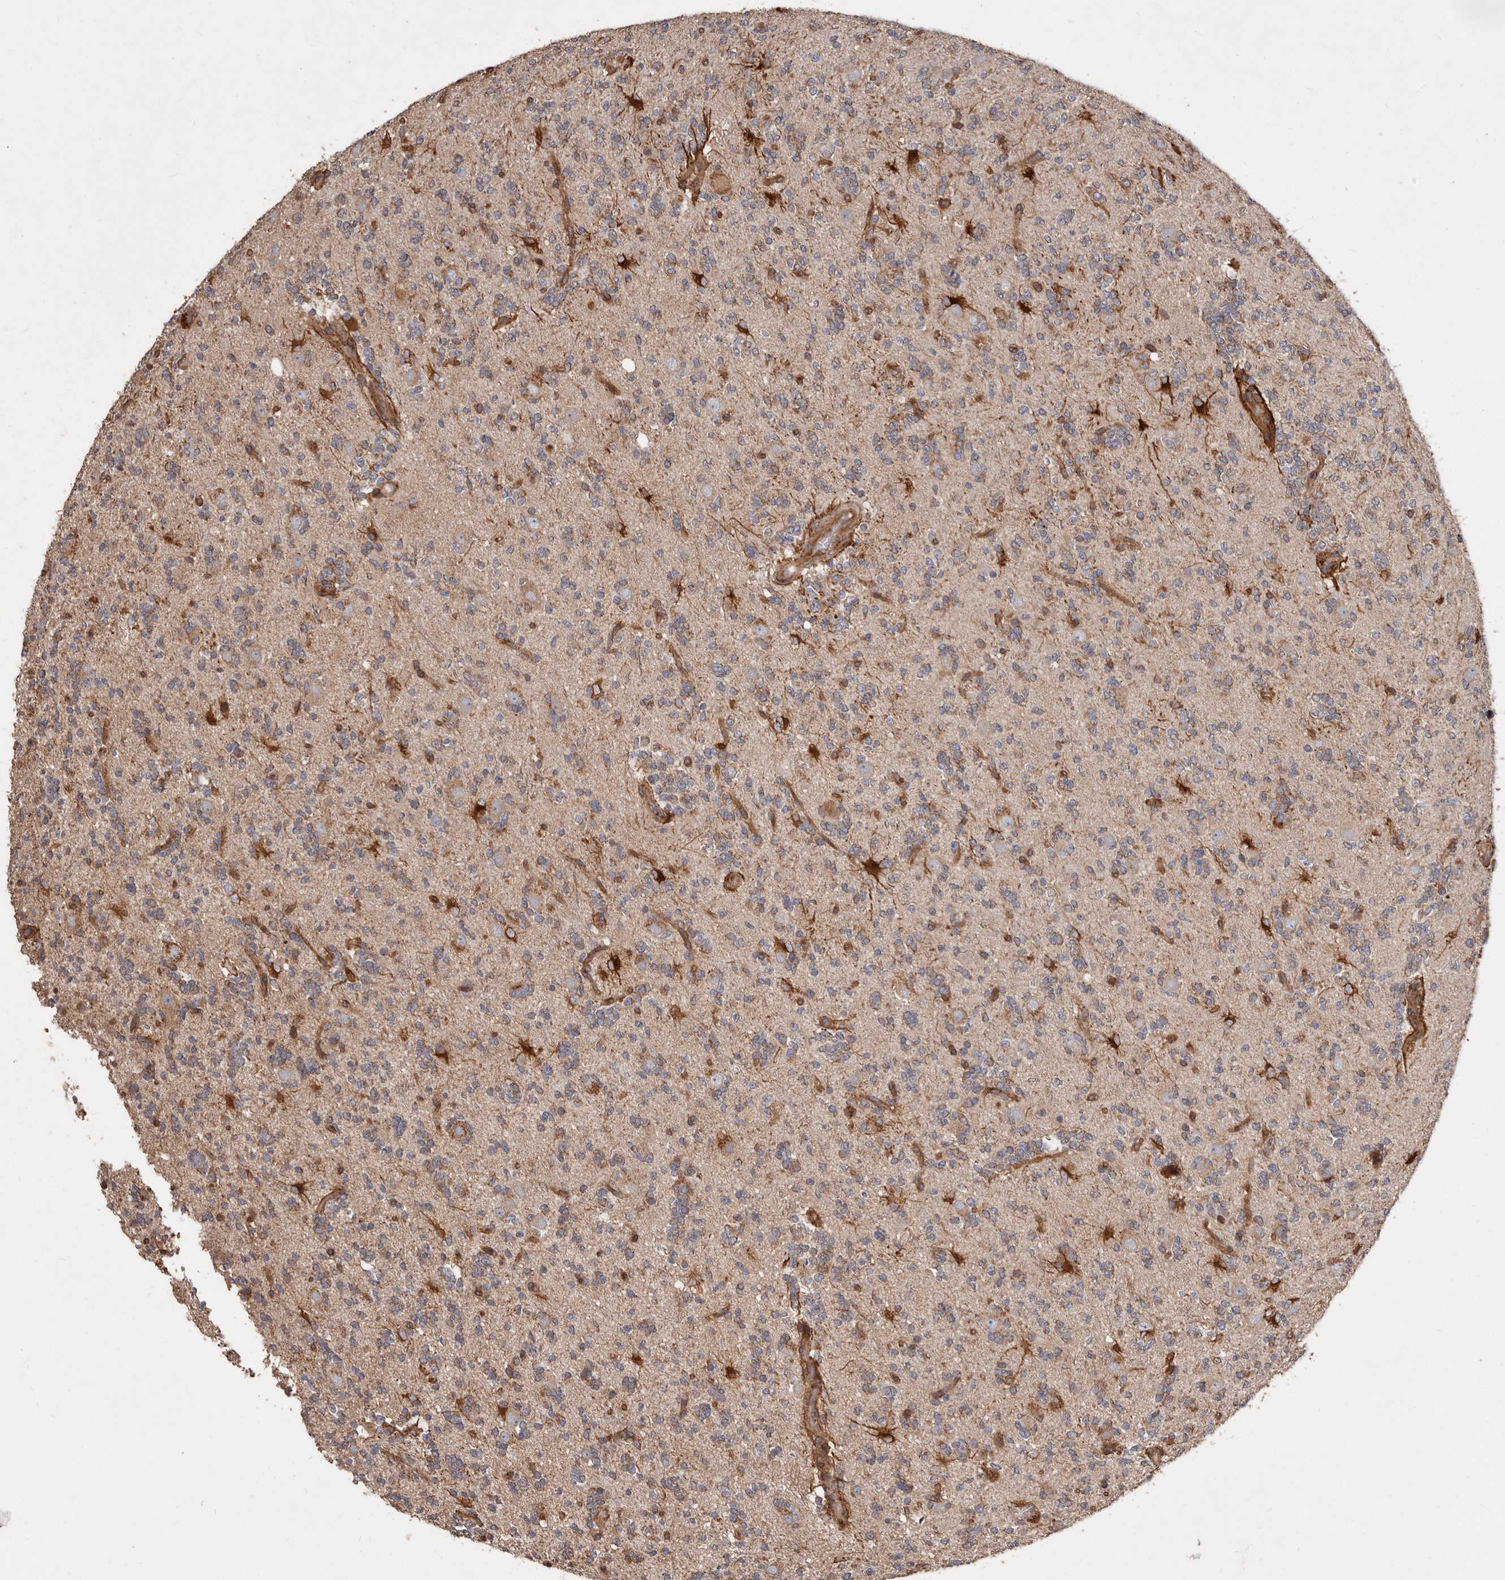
{"staining": {"intensity": "moderate", "quantity": "<25%", "location": "cytoplasmic/membranous"}, "tissue": "glioma", "cell_type": "Tumor cells", "image_type": "cancer", "snomed": [{"axis": "morphology", "description": "Glioma, malignant, High grade"}, {"axis": "topography", "description": "Brain"}], "caption": "Glioma stained with immunohistochemistry displays moderate cytoplasmic/membranous positivity in approximately <25% of tumor cells. (Stains: DAB (3,3'-diaminobenzidine) in brown, nuclei in blue, Microscopy: brightfield microscopy at high magnification).", "gene": "FLAD1", "patient": {"sex": "female", "age": 62}}